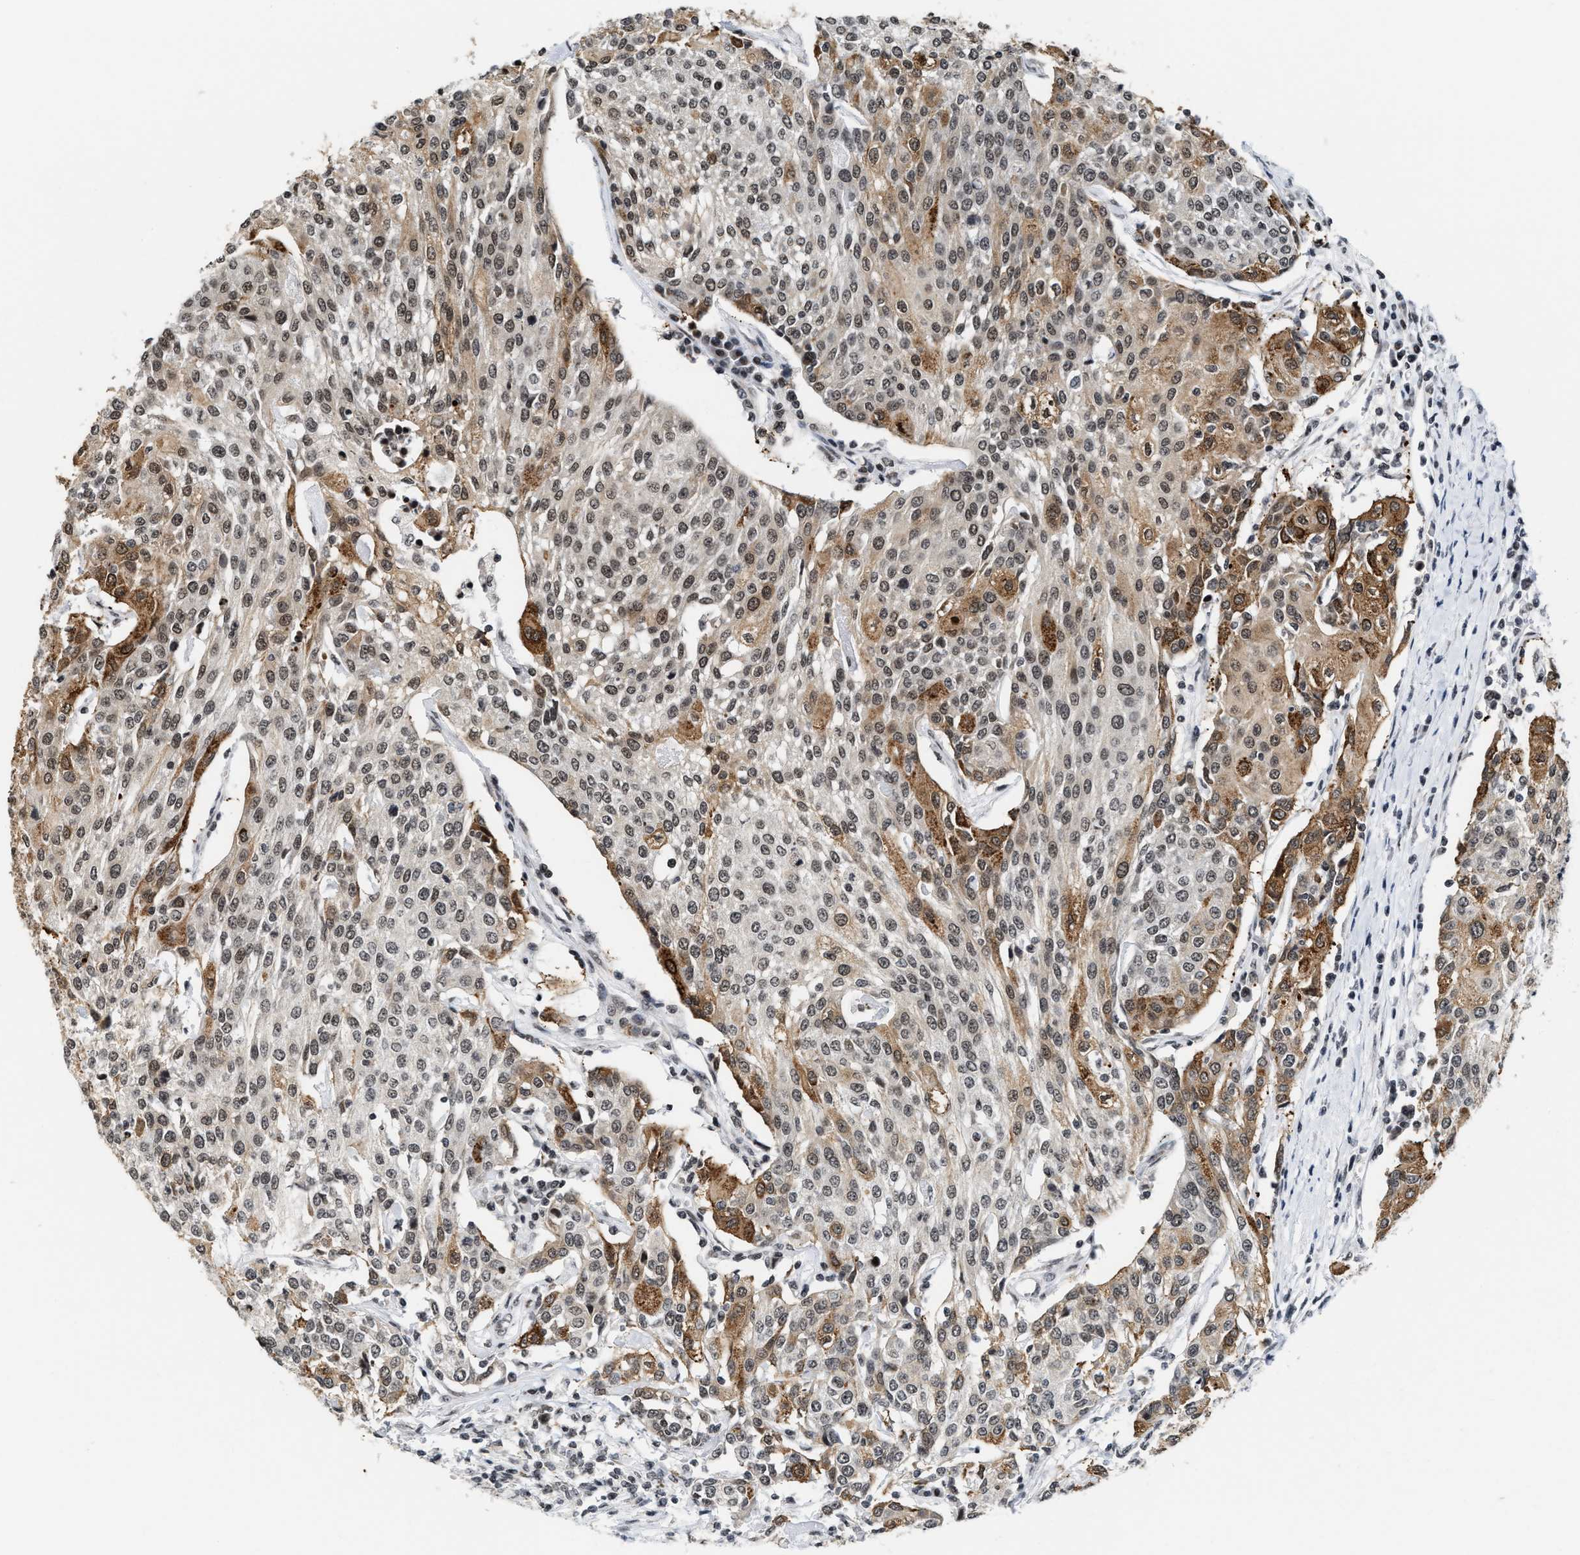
{"staining": {"intensity": "moderate", "quantity": ">75%", "location": "cytoplasmic/membranous,nuclear"}, "tissue": "urothelial cancer", "cell_type": "Tumor cells", "image_type": "cancer", "snomed": [{"axis": "morphology", "description": "Urothelial carcinoma, High grade"}, {"axis": "topography", "description": "Urinary bladder"}], "caption": "This photomicrograph reveals urothelial cancer stained with immunohistochemistry to label a protein in brown. The cytoplasmic/membranous and nuclear of tumor cells show moderate positivity for the protein. Nuclei are counter-stained blue.", "gene": "ANKRD6", "patient": {"sex": "female", "age": 85}}